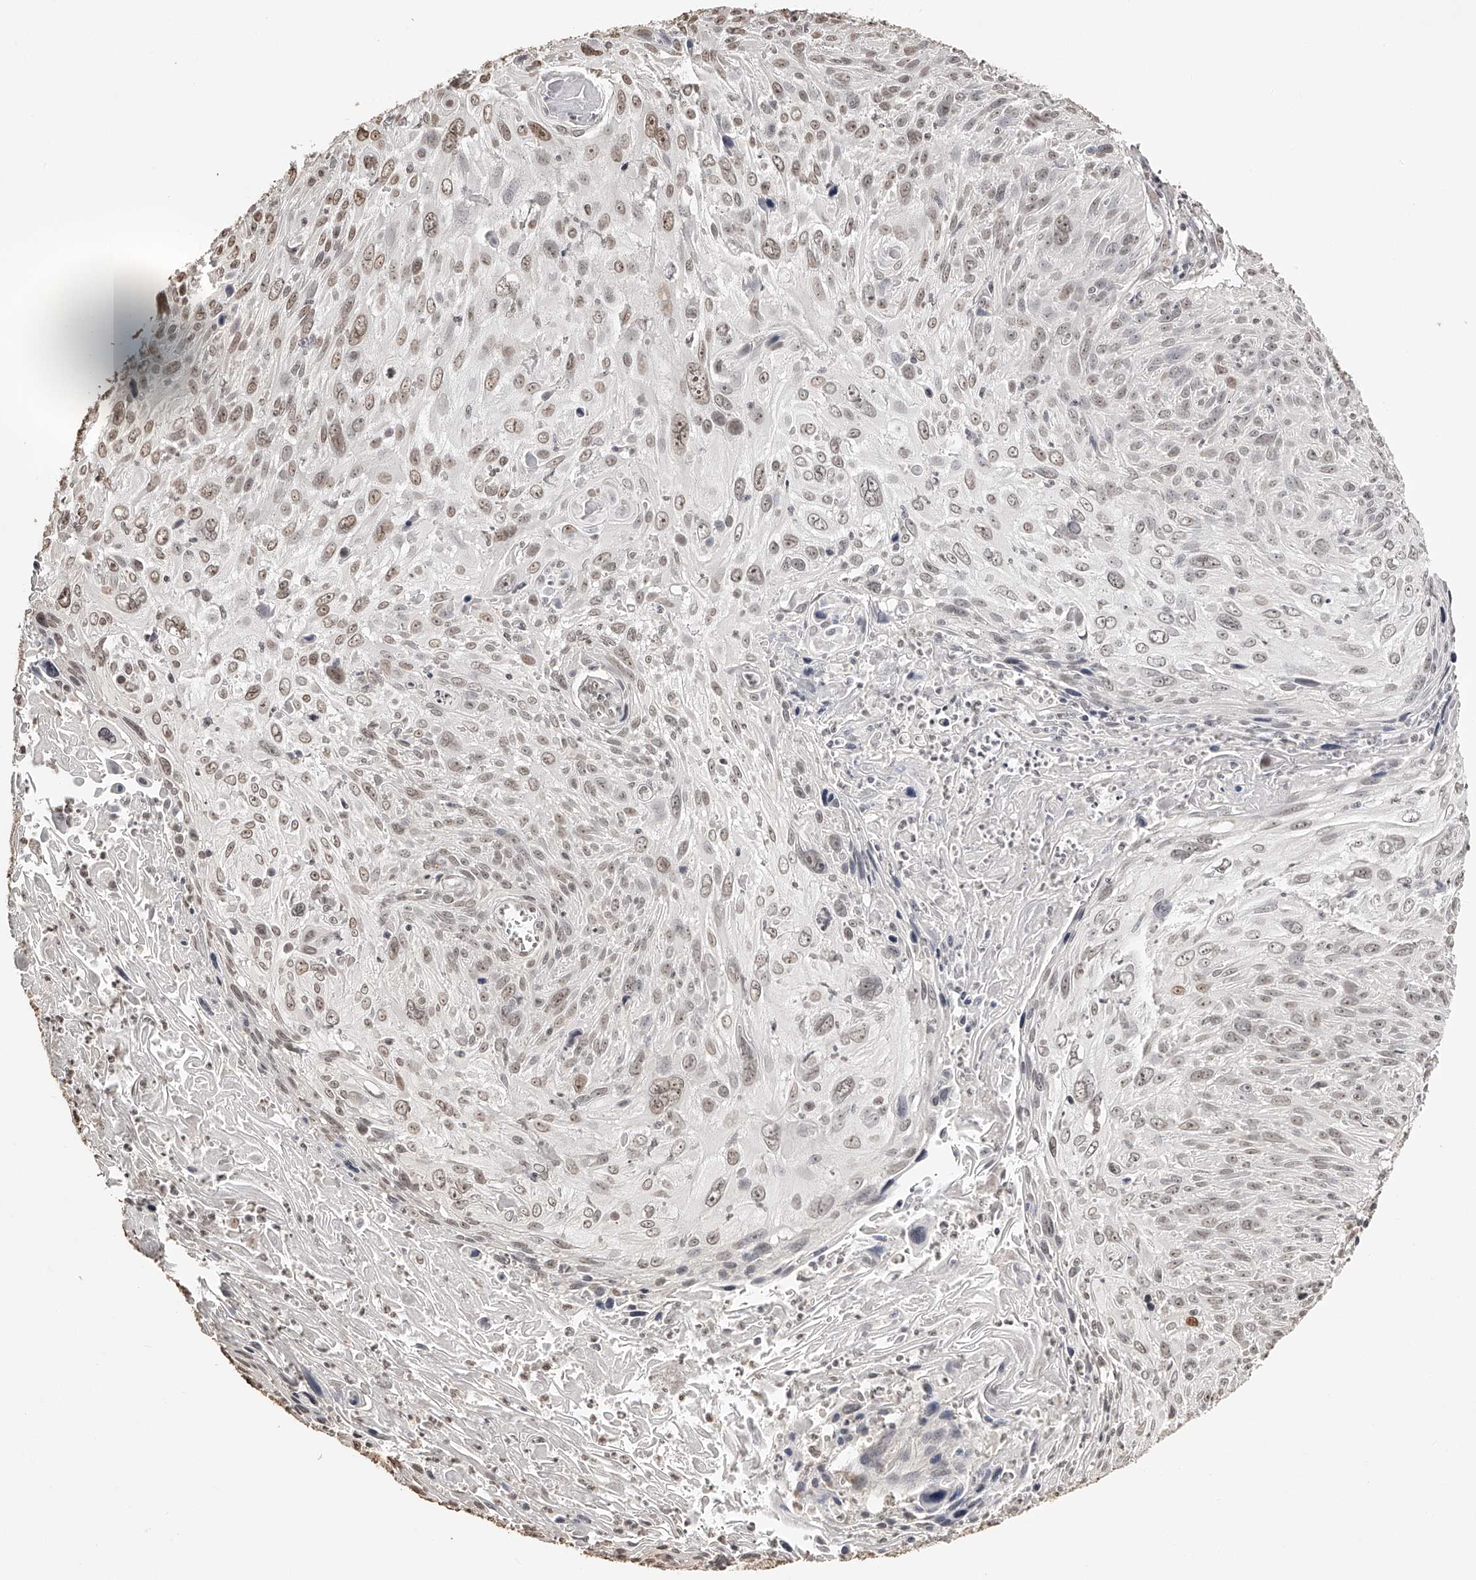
{"staining": {"intensity": "weak", "quantity": ">75%", "location": "nuclear"}, "tissue": "cervical cancer", "cell_type": "Tumor cells", "image_type": "cancer", "snomed": [{"axis": "morphology", "description": "Squamous cell carcinoma, NOS"}, {"axis": "topography", "description": "Cervix"}], "caption": "Human squamous cell carcinoma (cervical) stained with a protein marker reveals weak staining in tumor cells.", "gene": "ZNF503", "patient": {"sex": "female", "age": 51}}